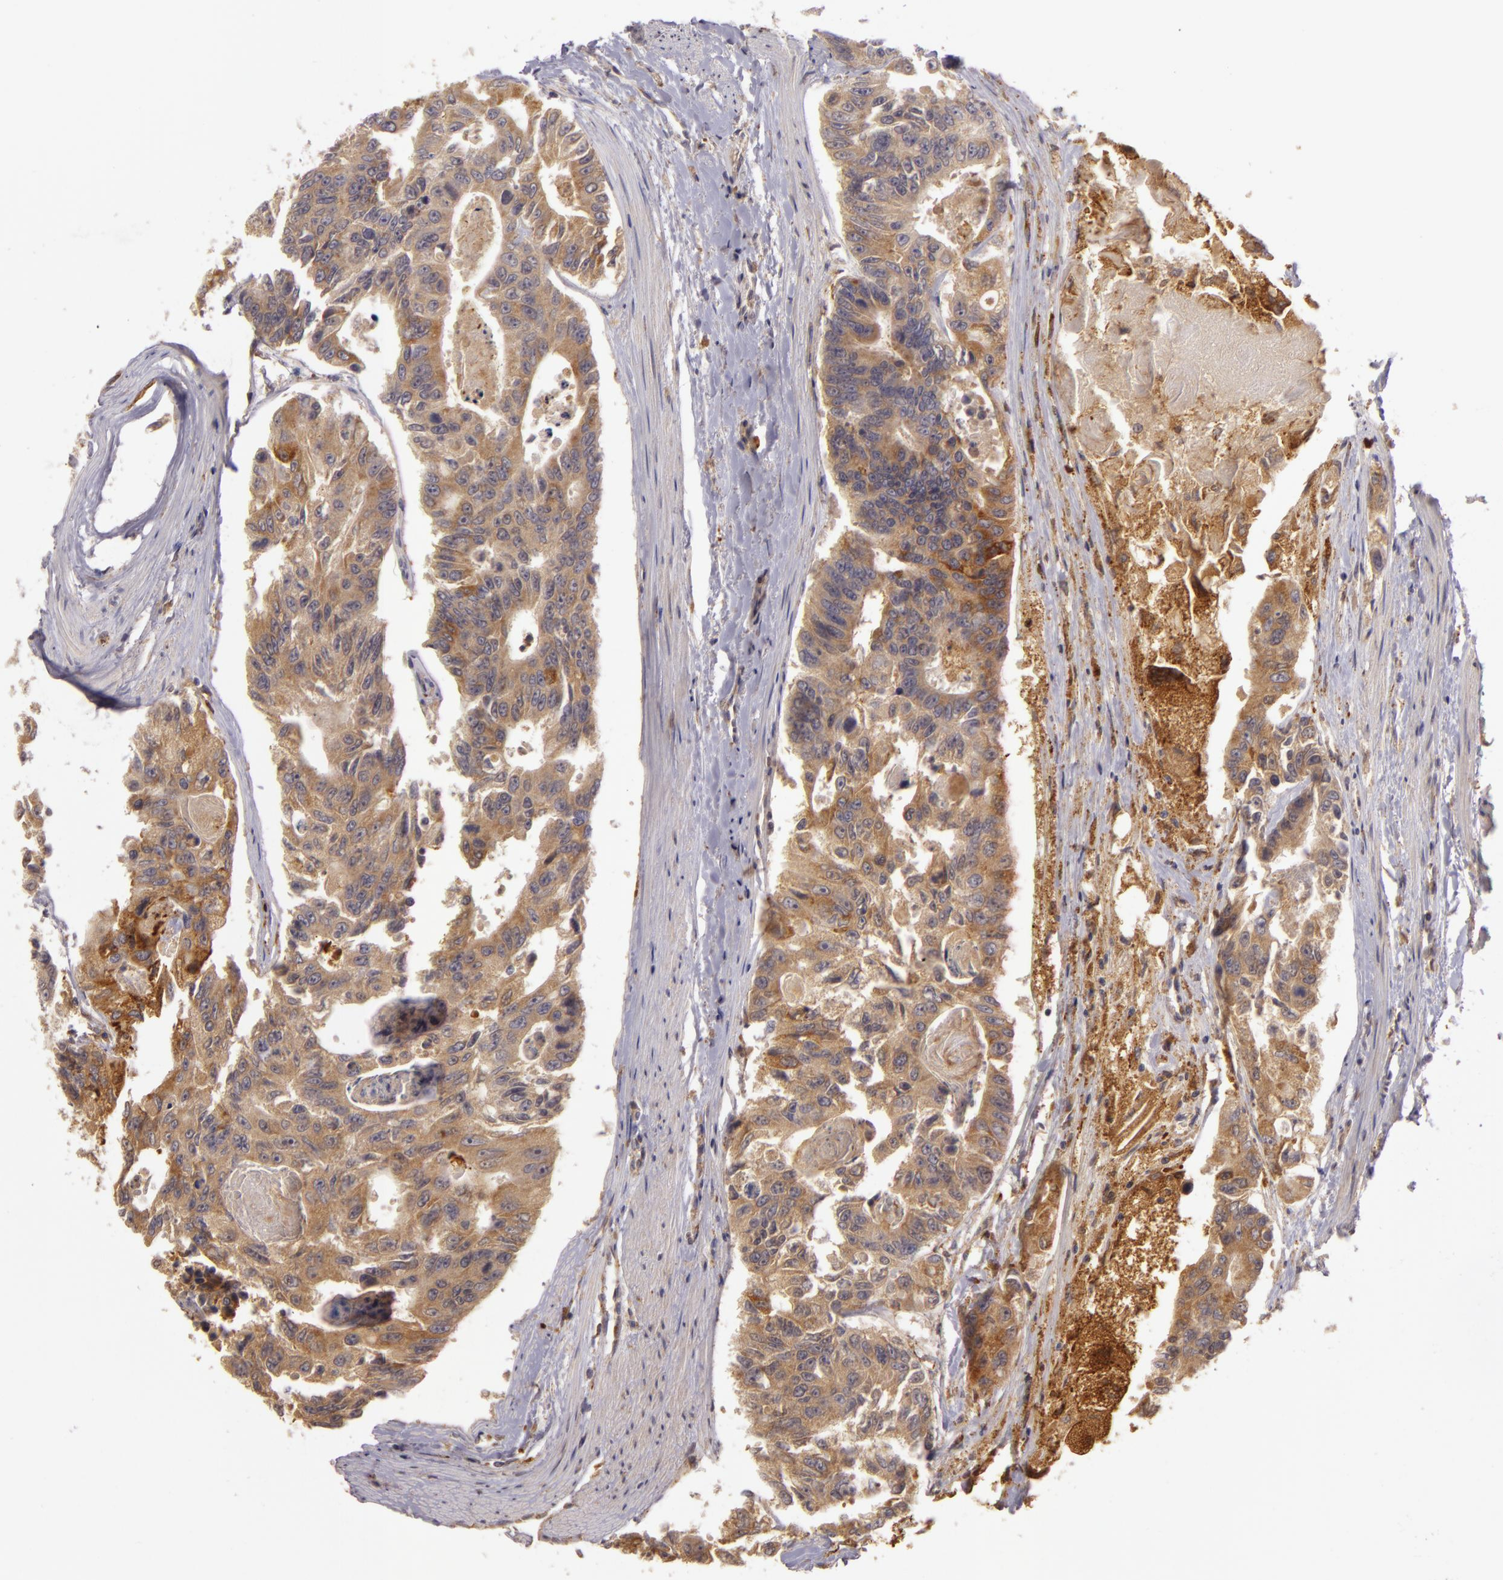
{"staining": {"intensity": "weak", "quantity": ">75%", "location": "cytoplasmic/membranous"}, "tissue": "colorectal cancer", "cell_type": "Tumor cells", "image_type": "cancer", "snomed": [{"axis": "morphology", "description": "Adenocarcinoma, NOS"}, {"axis": "topography", "description": "Colon"}], "caption": "This is a photomicrograph of IHC staining of colorectal adenocarcinoma, which shows weak staining in the cytoplasmic/membranous of tumor cells.", "gene": "PPP1R3F", "patient": {"sex": "female", "age": 86}}